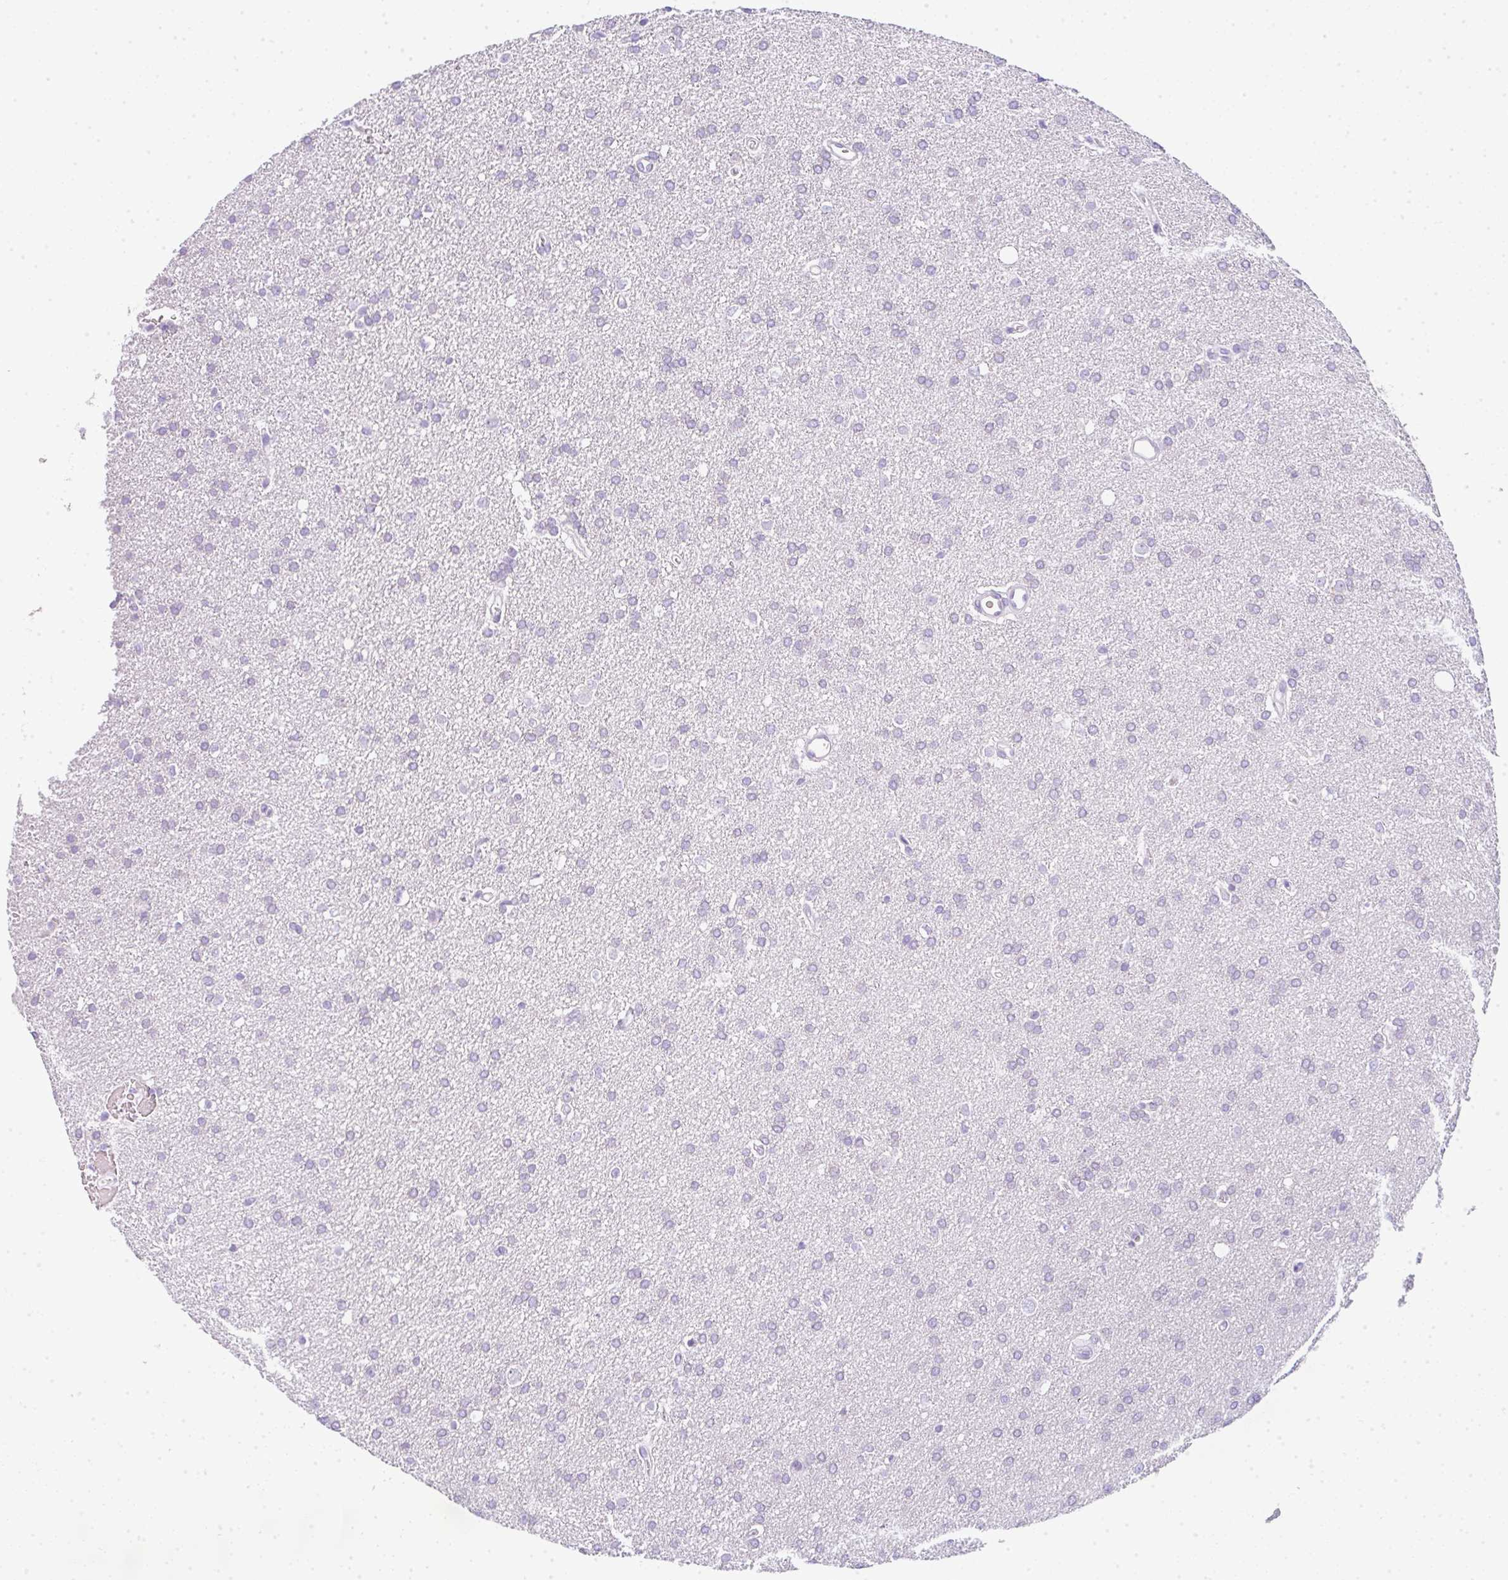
{"staining": {"intensity": "negative", "quantity": "none", "location": "none"}, "tissue": "glioma", "cell_type": "Tumor cells", "image_type": "cancer", "snomed": [{"axis": "morphology", "description": "Glioma, malignant, Low grade"}, {"axis": "topography", "description": "Brain"}], "caption": "The histopathology image shows no significant positivity in tumor cells of malignant glioma (low-grade).", "gene": "LPAR4", "patient": {"sex": "female", "age": 34}}